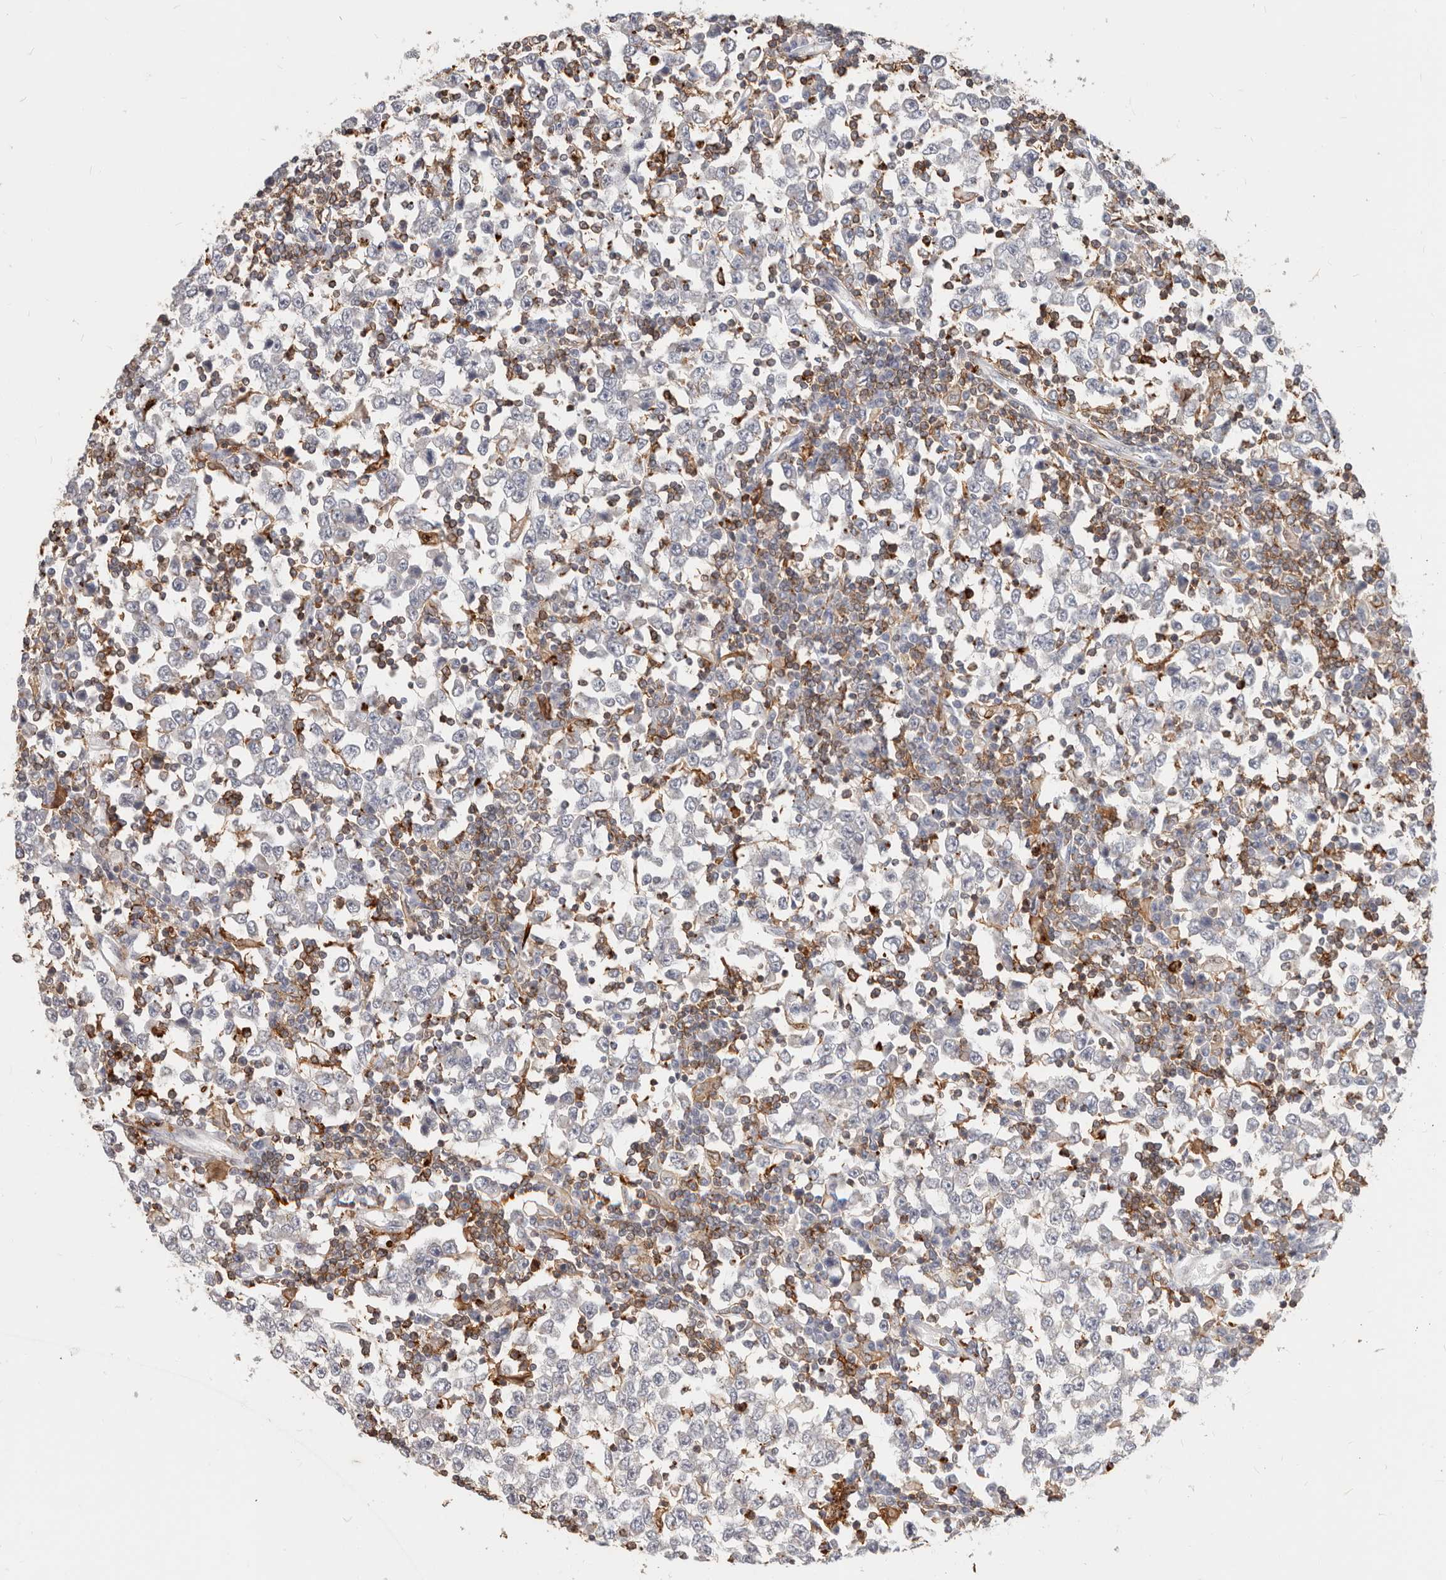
{"staining": {"intensity": "negative", "quantity": "none", "location": "none"}, "tissue": "testis cancer", "cell_type": "Tumor cells", "image_type": "cancer", "snomed": [{"axis": "morphology", "description": "Seminoma, NOS"}, {"axis": "topography", "description": "Testis"}], "caption": "Immunohistochemistry image of neoplastic tissue: human testis cancer stained with DAB (3,3'-diaminobenzidine) demonstrates no significant protein positivity in tumor cells. (Stains: DAB immunohistochemistry with hematoxylin counter stain, Microscopy: brightfield microscopy at high magnification).", "gene": "TMEM63B", "patient": {"sex": "male", "age": 65}}